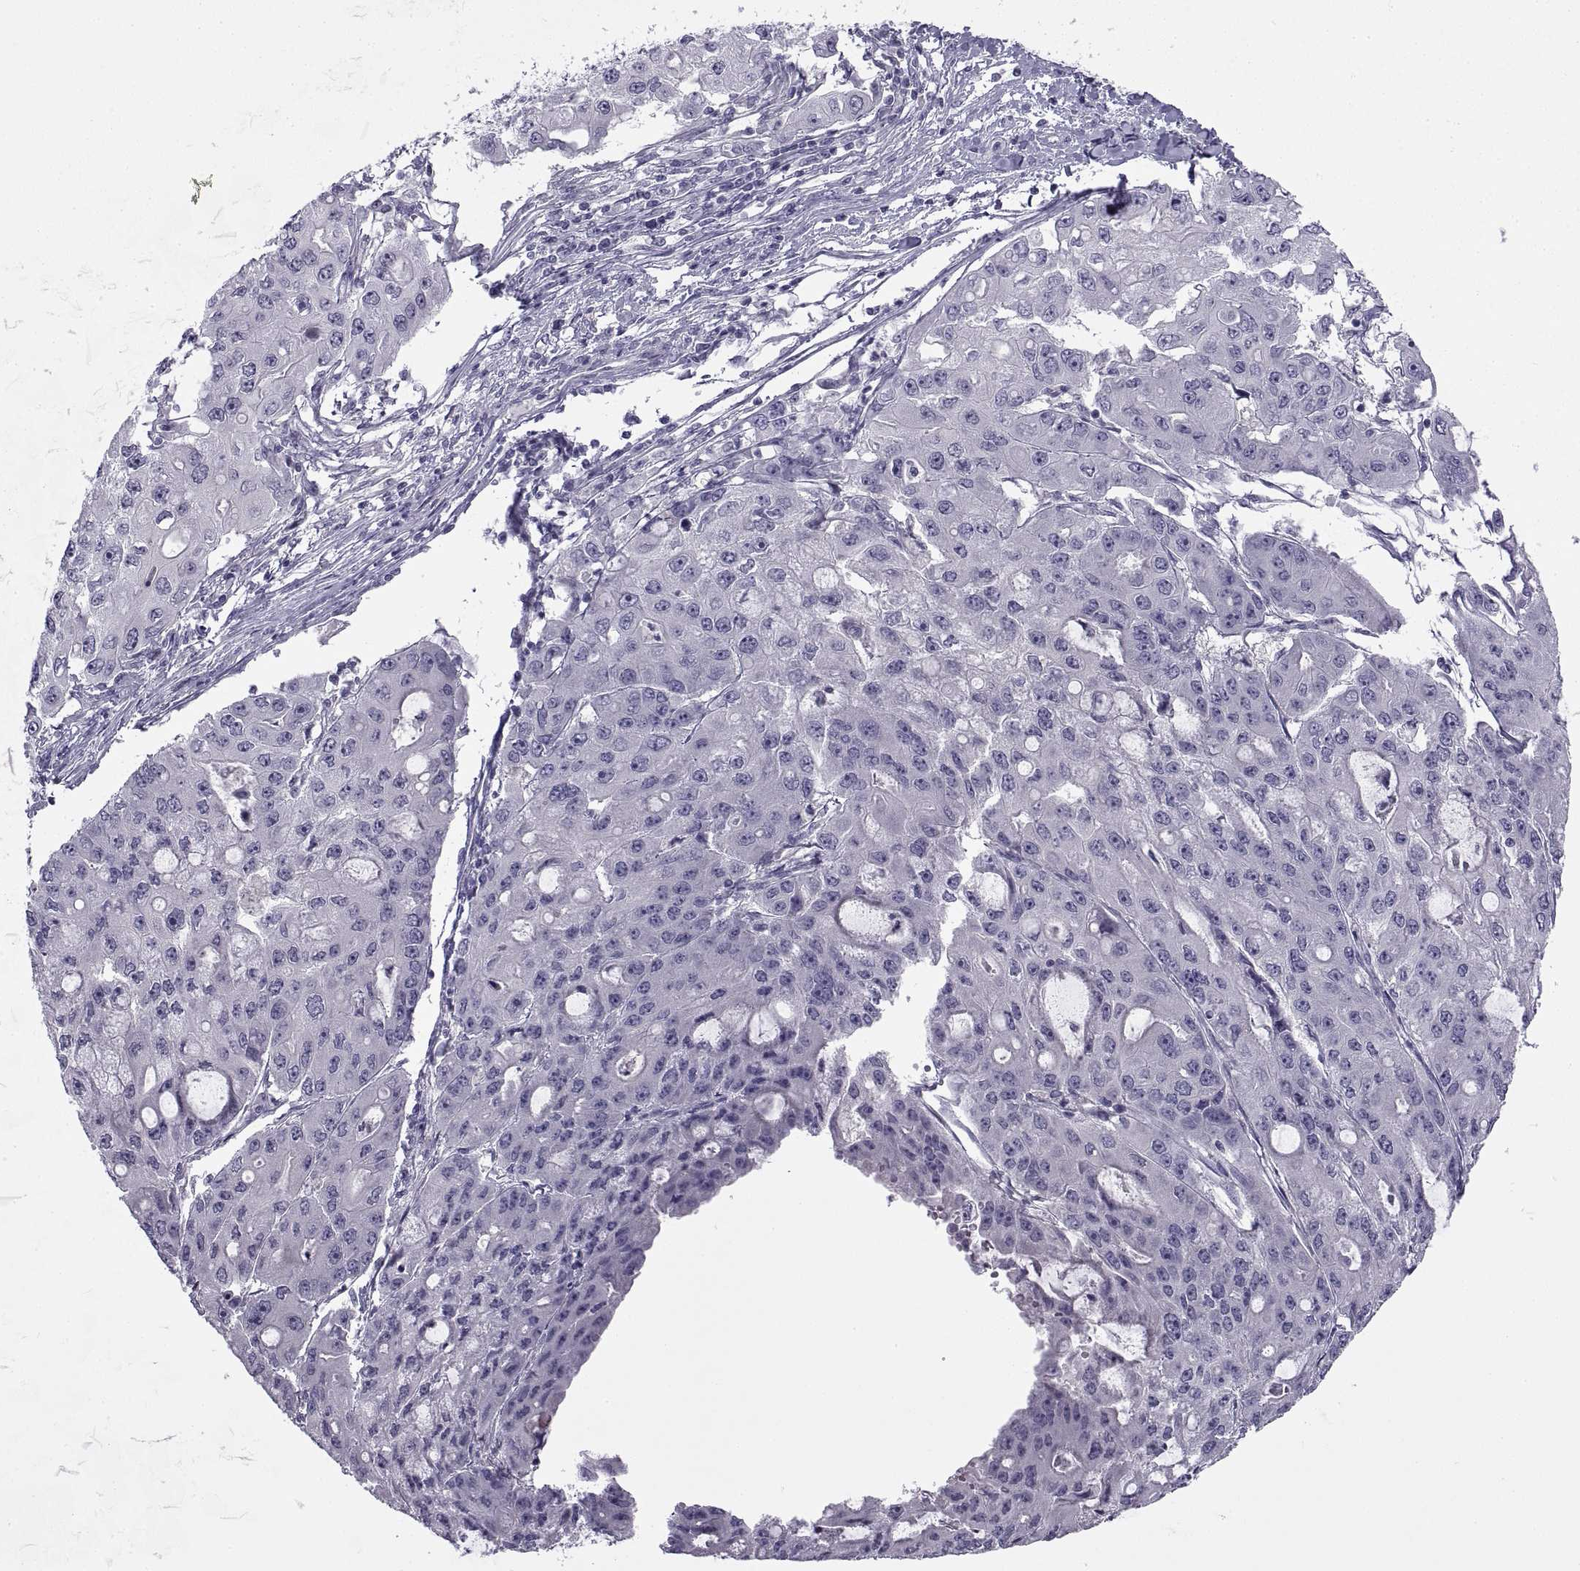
{"staining": {"intensity": "negative", "quantity": "none", "location": "none"}, "tissue": "ovarian cancer", "cell_type": "Tumor cells", "image_type": "cancer", "snomed": [{"axis": "morphology", "description": "Cystadenocarcinoma, serous, NOS"}, {"axis": "topography", "description": "Ovary"}], "caption": "Photomicrograph shows no protein staining in tumor cells of ovarian cancer tissue.", "gene": "BSPH1", "patient": {"sex": "female", "age": 56}}